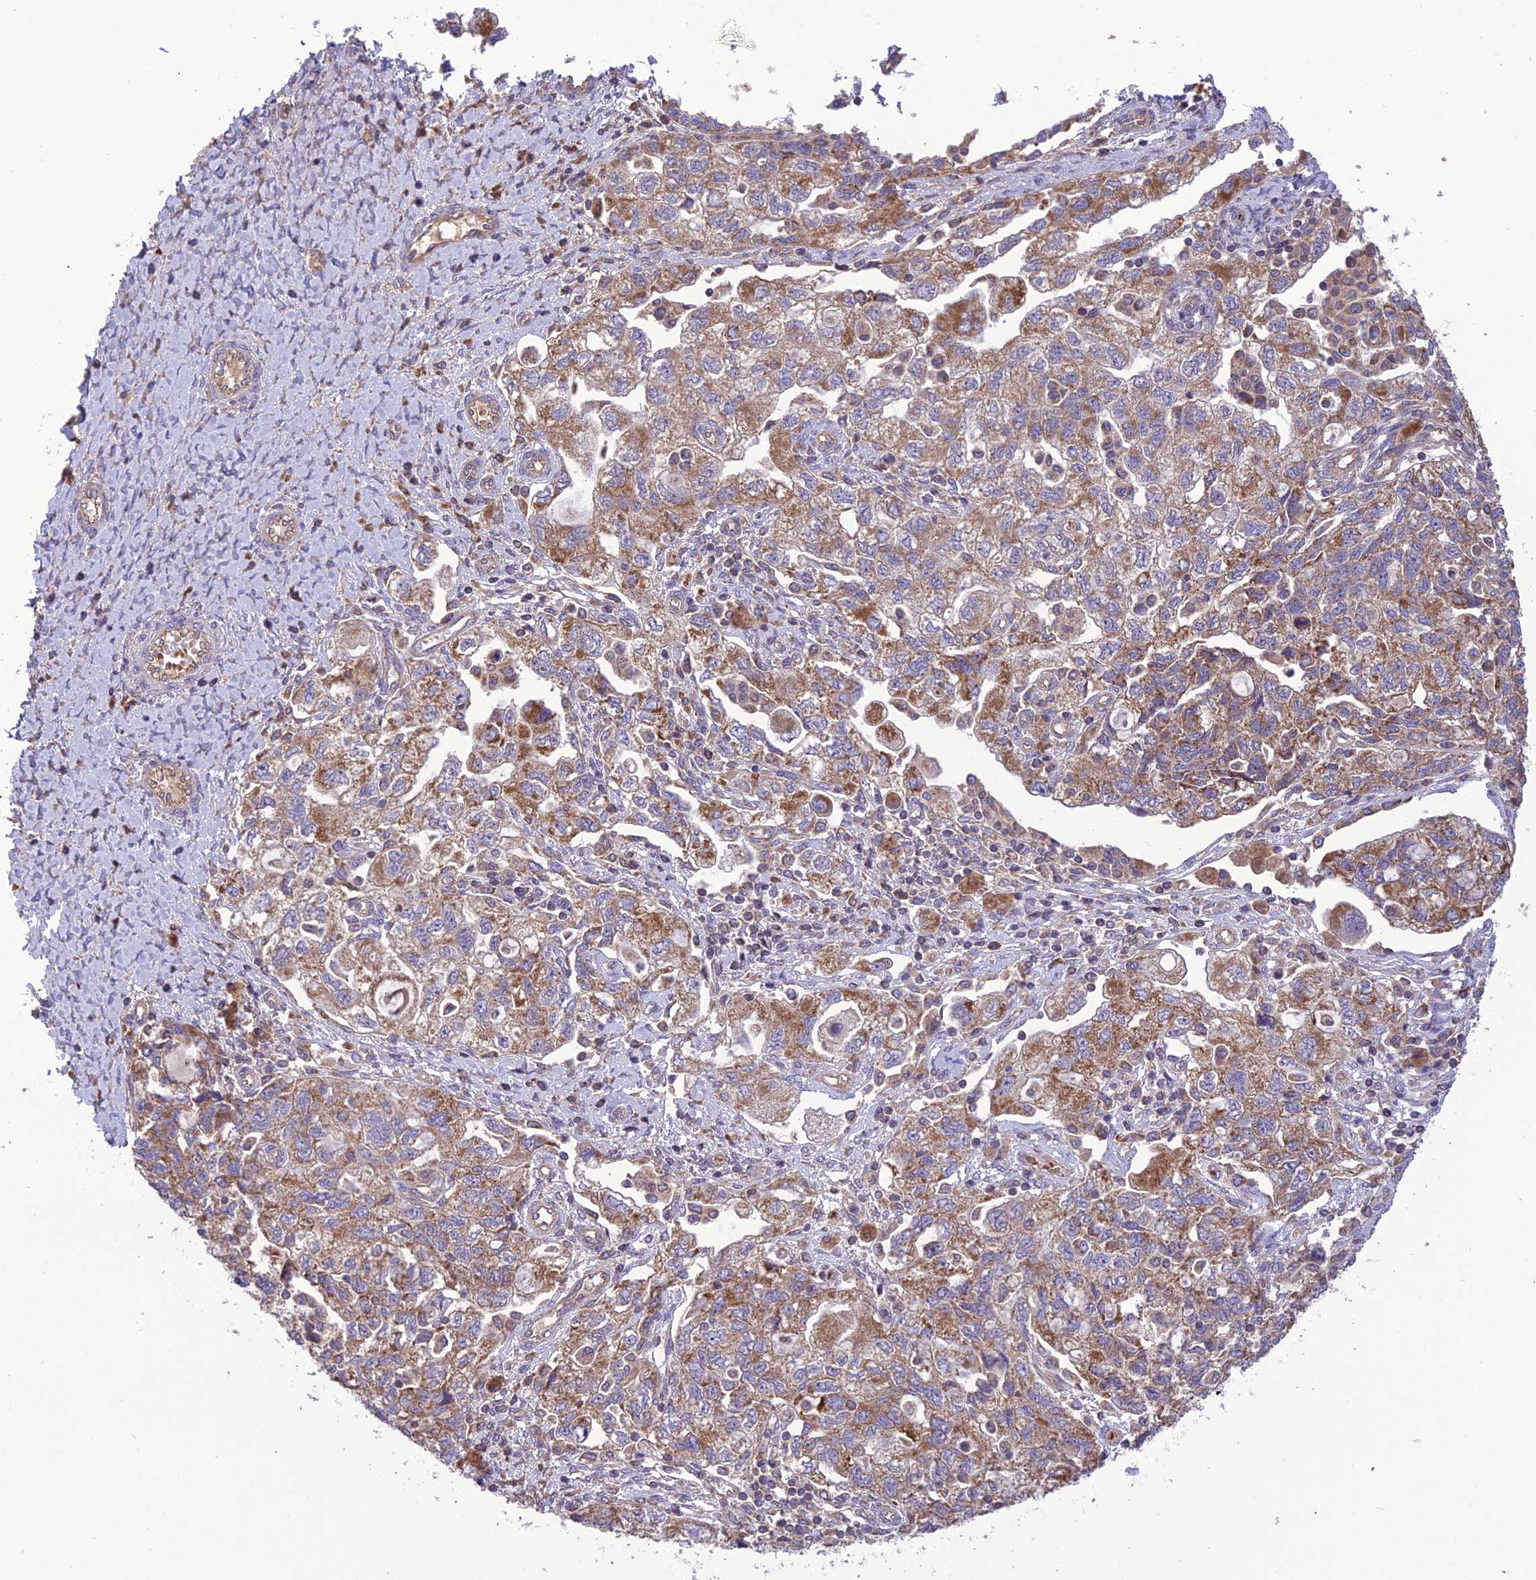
{"staining": {"intensity": "moderate", "quantity": "25%-75%", "location": "cytoplasmic/membranous"}, "tissue": "ovarian cancer", "cell_type": "Tumor cells", "image_type": "cancer", "snomed": [{"axis": "morphology", "description": "Carcinoma, NOS"}, {"axis": "morphology", "description": "Cystadenocarcinoma, serous, NOS"}, {"axis": "topography", "description": "Ovary"}], "caption": "A histopathology image showing moderate cytoplasmic/membranous positivity in approximately 25%-75% of tumor cells in serous cystadenocarcinoma (ovarian), as visualized by brown immunohistochemical staining.", "gene": "NDUFAF1", "patient": {"sex": "female", "age": 69}}